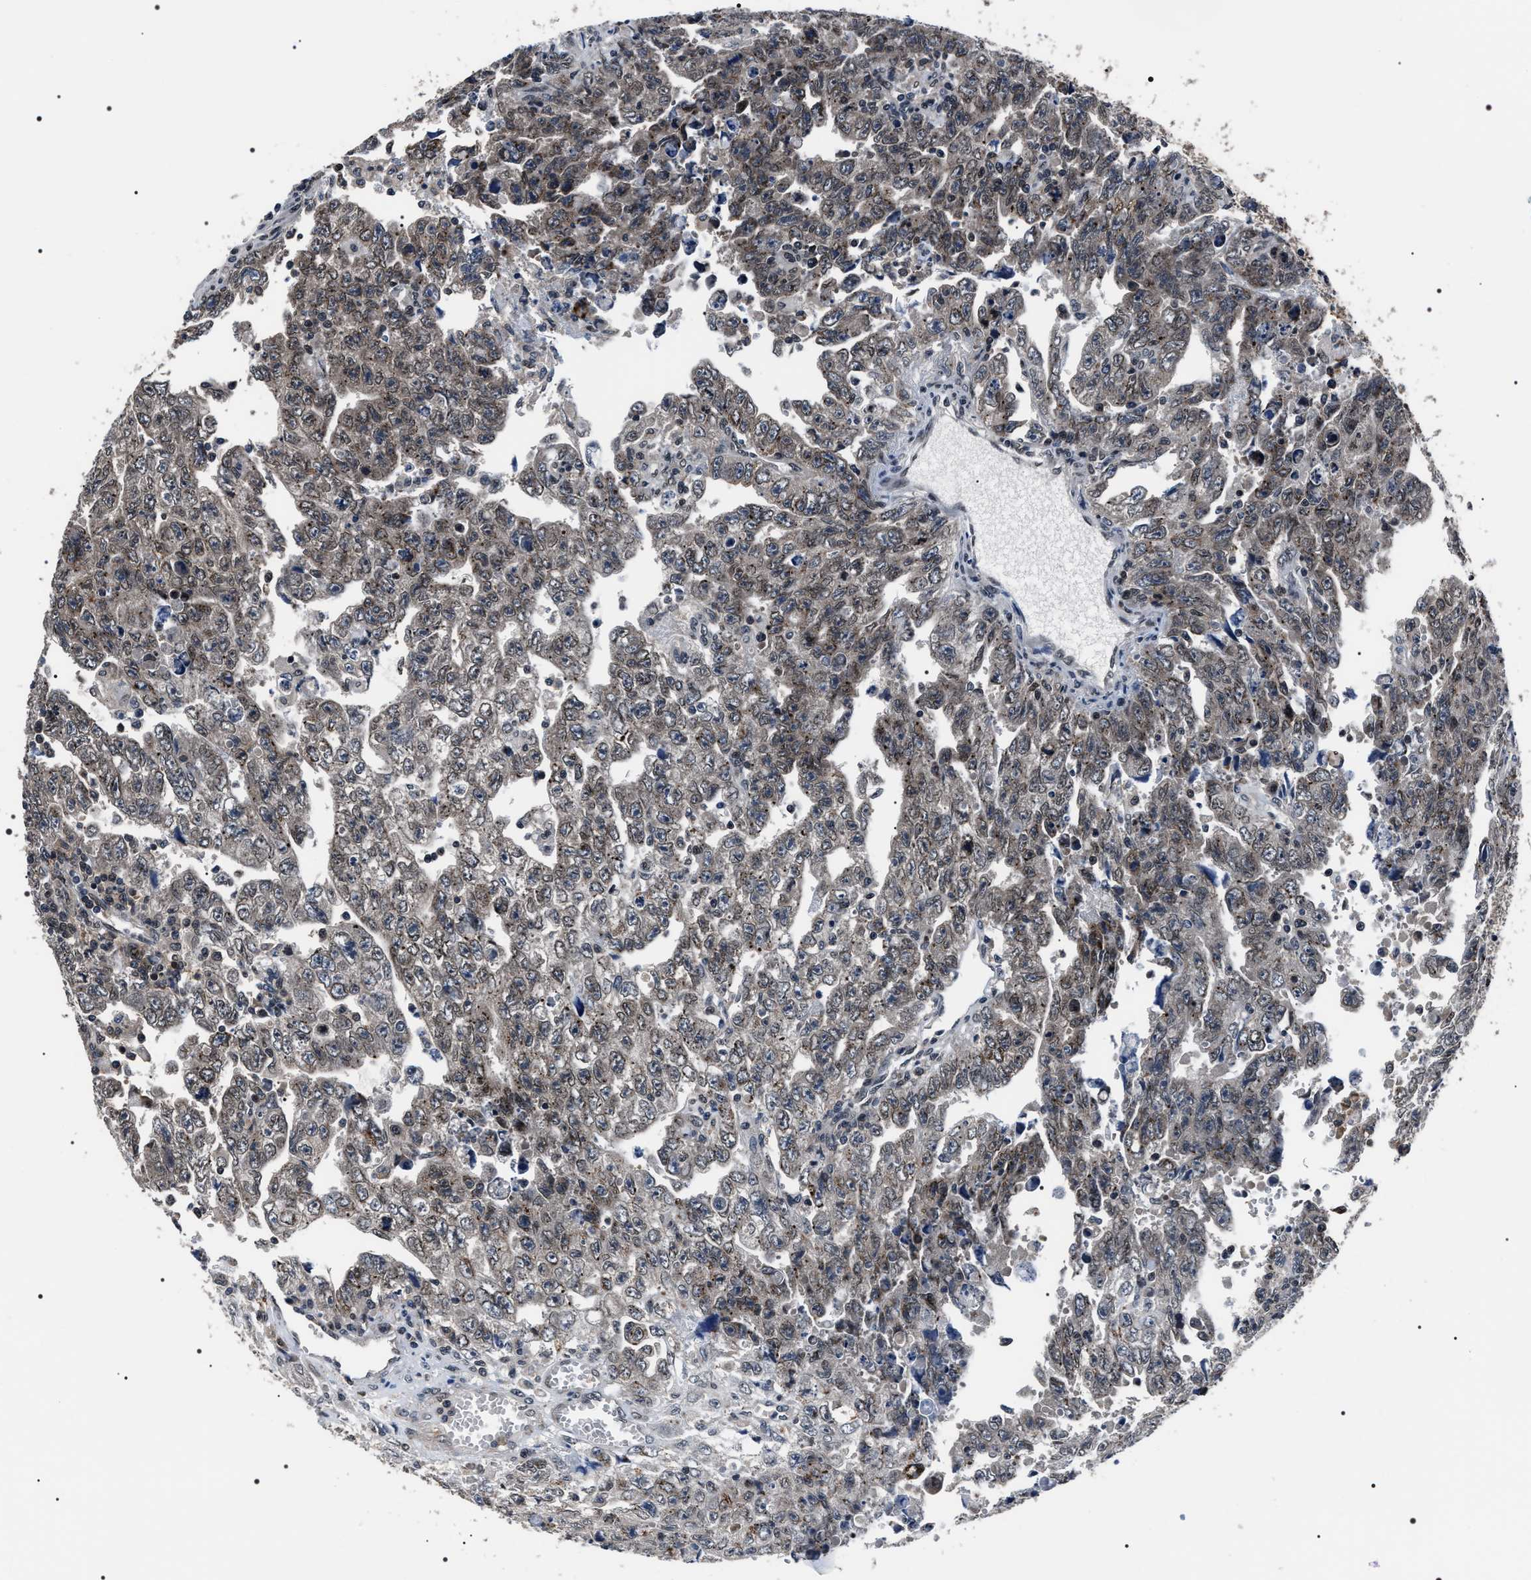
{"staining": {"intensity": "moderate", "quantity": "25%-75%", "location": "cytoplasmic/membranous"}, "tissue": "testis cancer", "cell_type": "Tumor cells", "image_type": "cancer", "snomed": [{"axis": "morphology", "description": "Carcinoma, Embryonal, NOS"}, {"axis": "topography", "description": "Testis"}], "caption": "A histopathology image of human testis cancer (embryonal carcinoma) stained for a protein shows moderate cytoplasmic/membranous brown staining in tumor cells.", "gene": "SIPA1", "patient": {"sex": "male", "age": 28}}